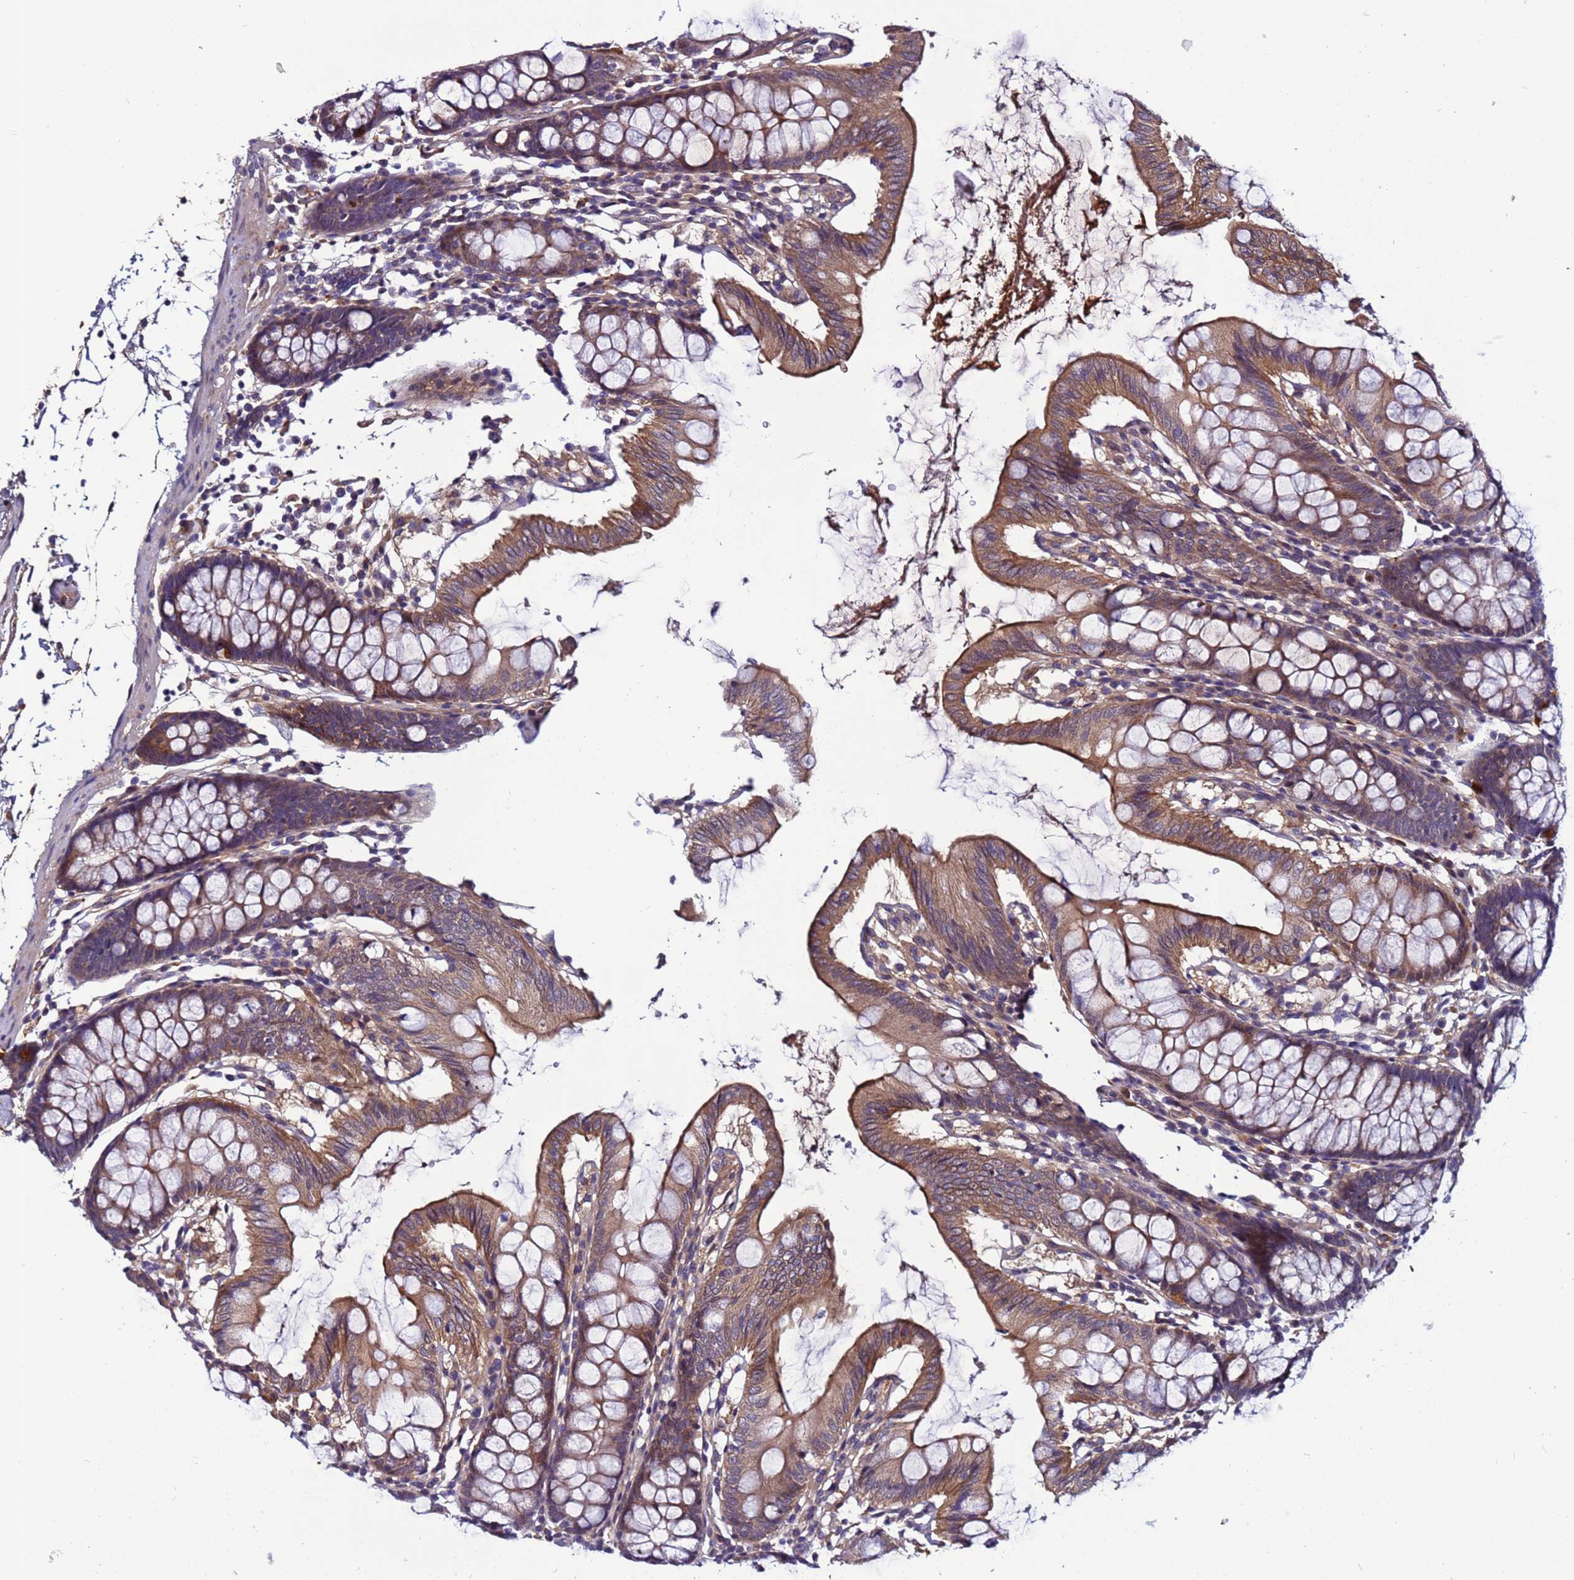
{"staining": {"intensity": "moderate", "quantity": ">75%", "location": "cytoplasmic/membranous"}, "tissue": "colon", "cell_type": "Endothelial cells", "image_type": "normal", "snomed": [{"axis": "morphology", "description": "Normal tissue, NOS"}, {"axis": "topography", "description": "Colon"}], "caption": "Immunohistochemistry photomicrograph of benign colon: human colon stained using immunohistochemistry exhibits medium levels of moderate protein expression localized specifically in the cytoplasmic/membranous of endothelial cells, appearing as a cytoplasmic/membranous brown color.", "gene": "C8G", "patient": {"sex": "male", "age": 75}}